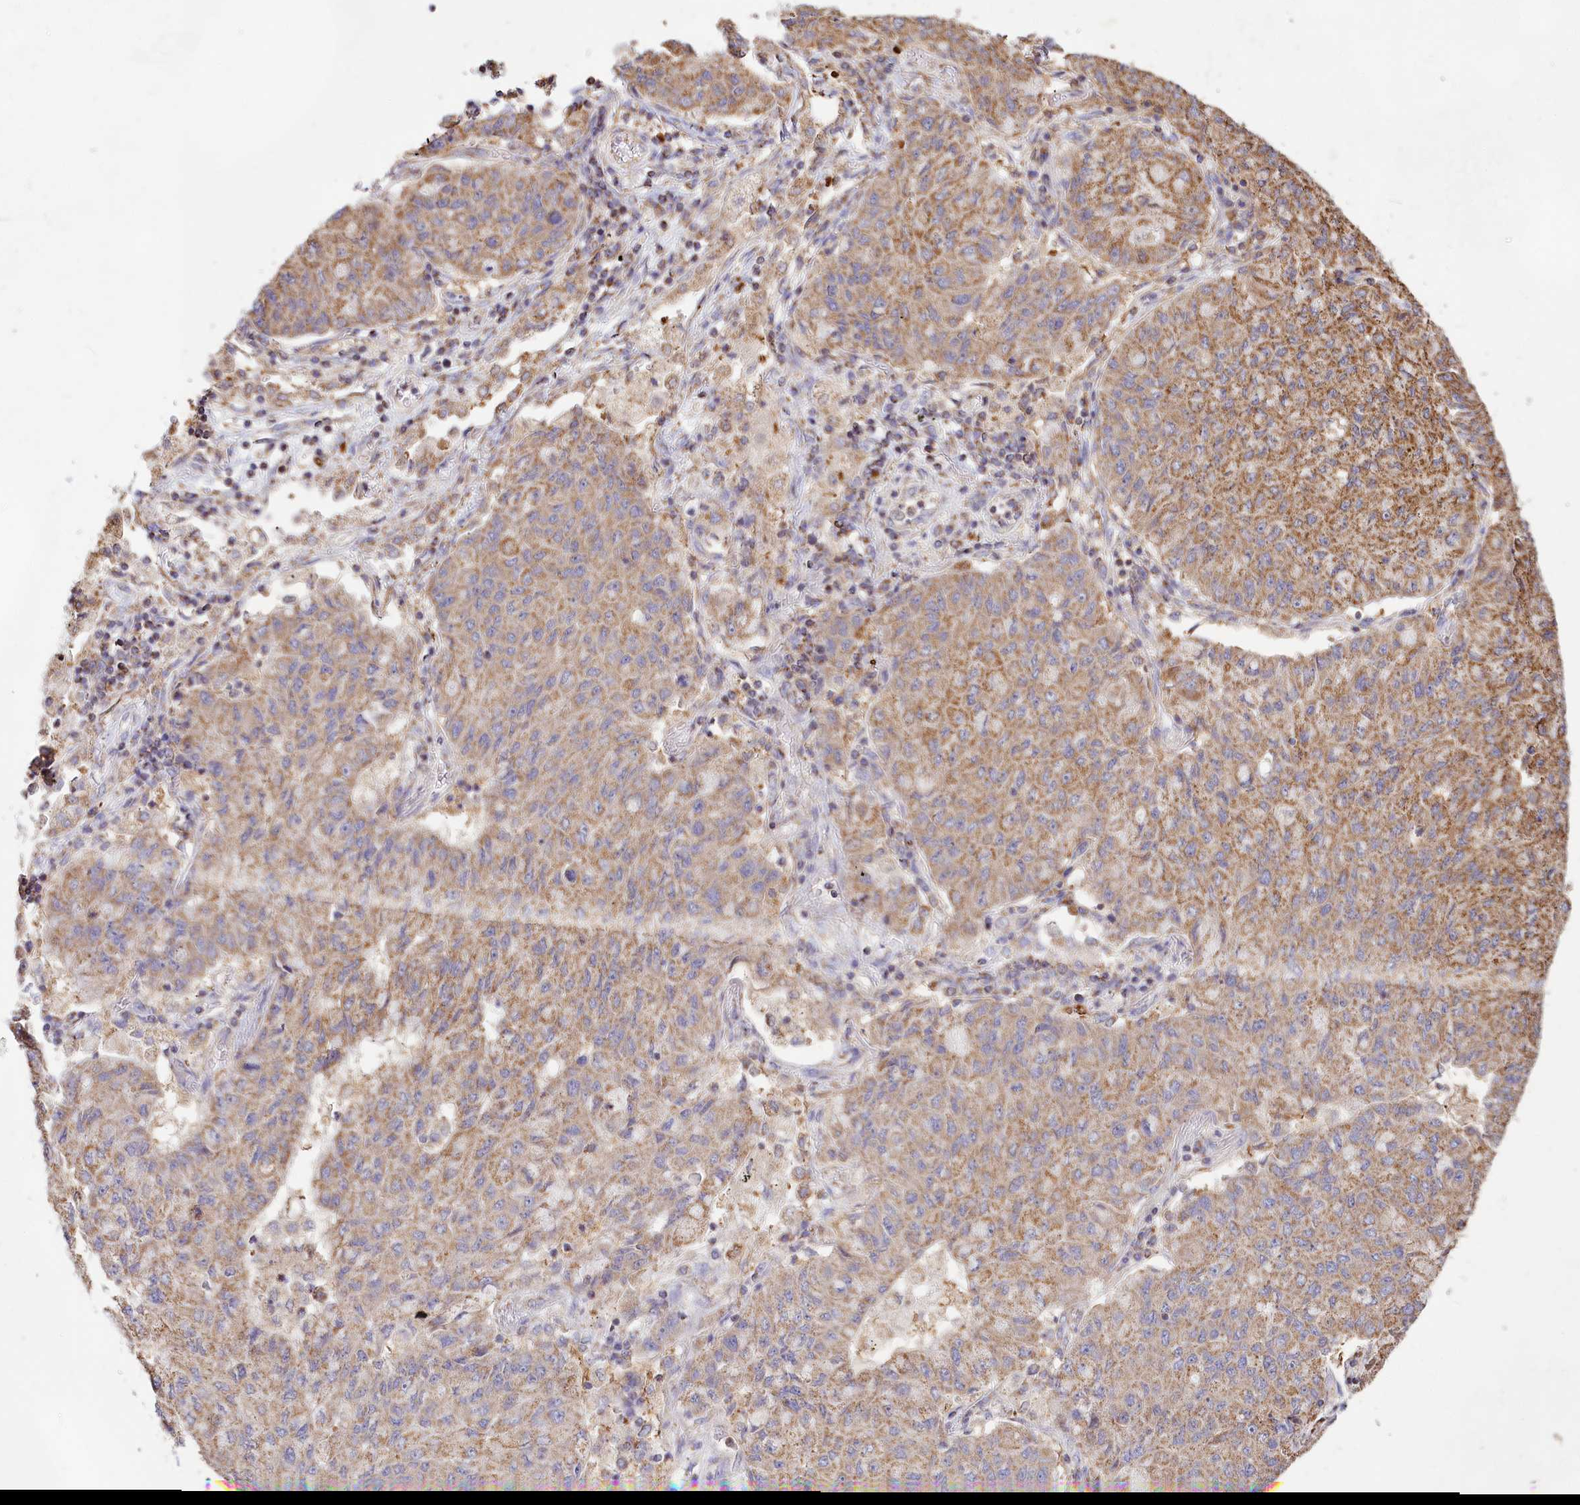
{"staining": {"intensity": "moderate", "quantity": ">75%", "location": "cytoplasmic/membranous"}, "tissue": "lung cancer", "cell_type": "Tumor cells", "image_type": "cancer", "snomed": [{"axis": "morphology", "description": "Squamous cell carcinoma, NOS"}, {"axis": "topography", "description": "Lung"}], "caption": "Immunohistochemistry (IHC) histopathology image of human squamous cell carcinoma (lung) stained for a protein (brown), which exhibits medium levels of moderate cytoplasmic/membranous expression in about >75% of tumor cells.", "gene": "TASOR2", "patient": {"sex": "male", "age": 74}}